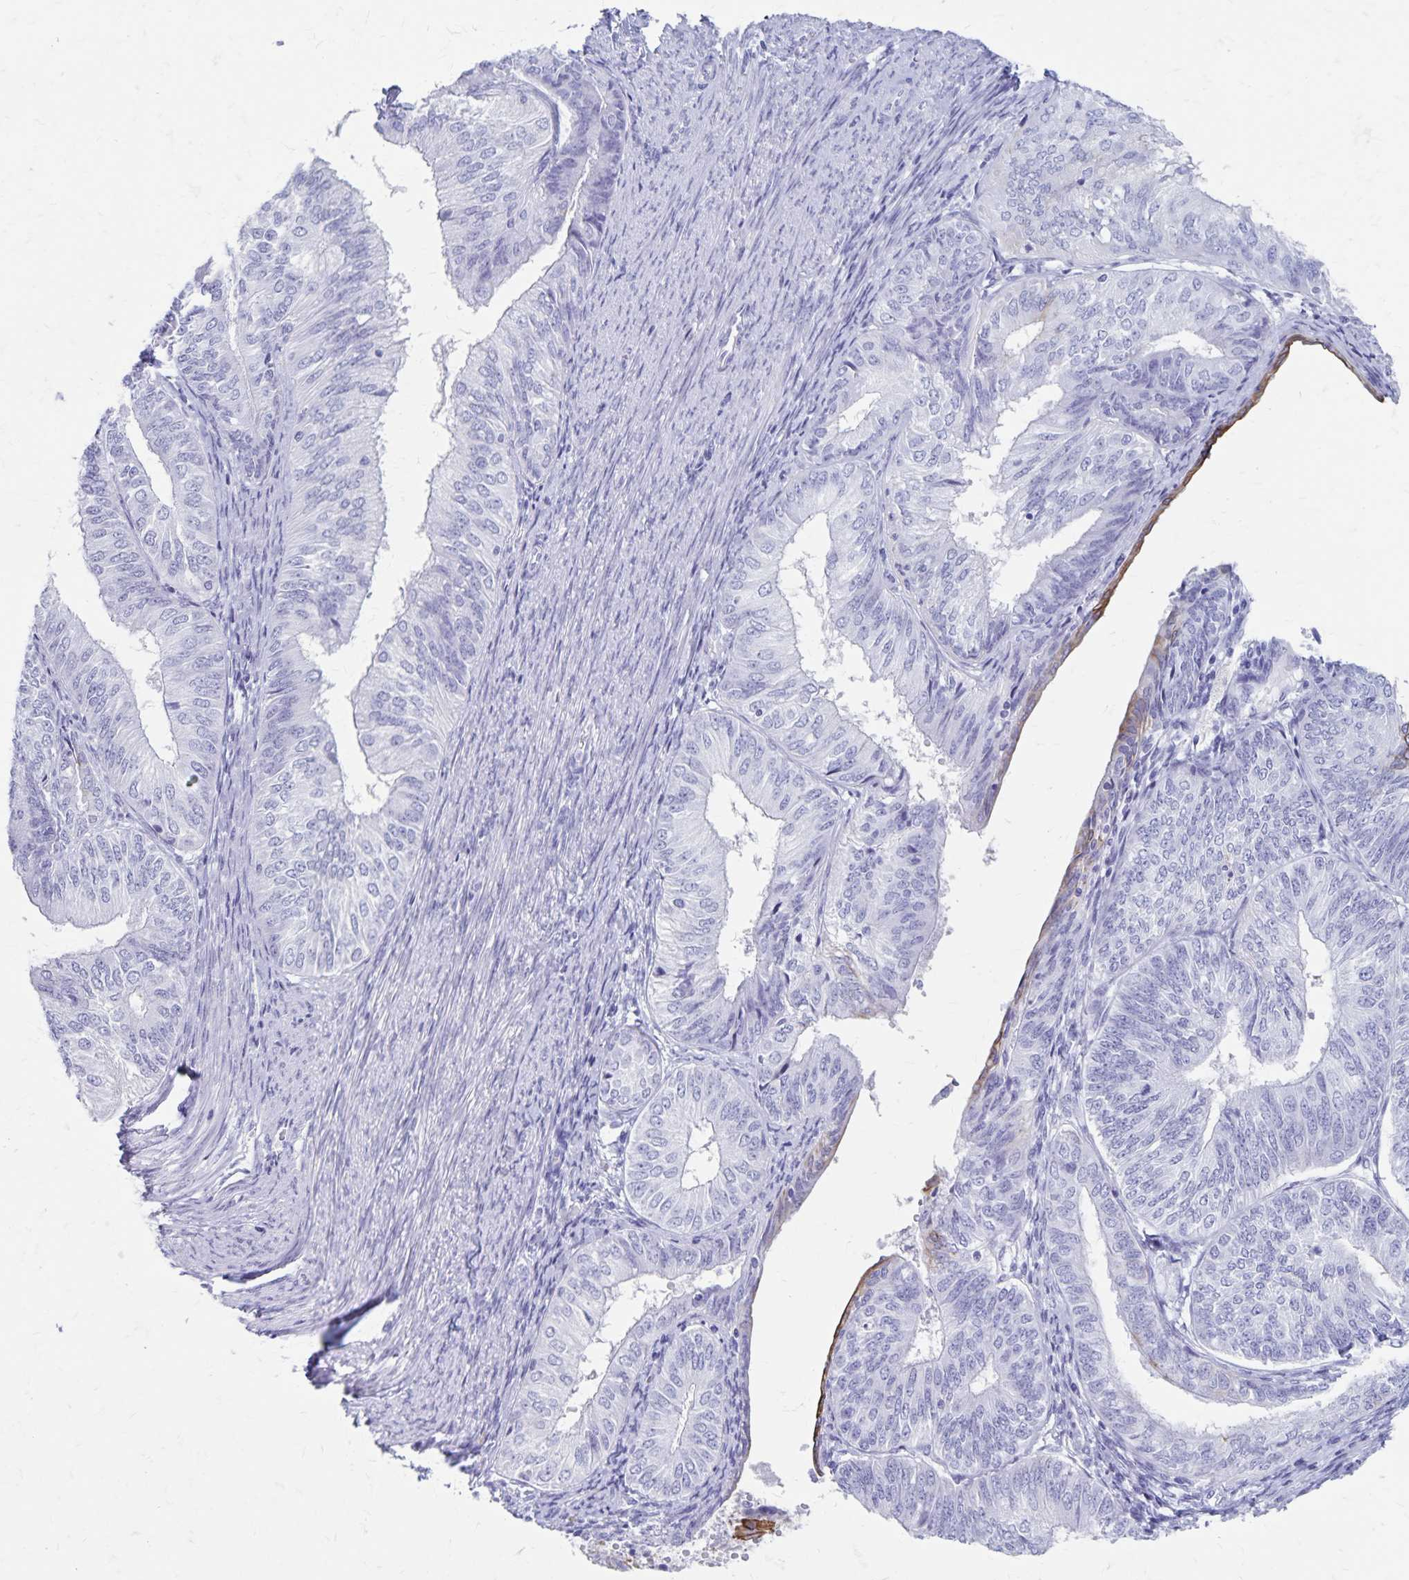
{"staining": {"intensity": "negative", "quantity": "none", "location": "none"}, "tissue": "endometrial cancer", "cell_type": "Tumor cells", "image_type": "cancer", "snomed": [{"axis": "morphology", "description": "Adenocarcinoma, NOS"}, {"axis": "topography", "description": "Endometrium"}], "caption": "A photomicrograph of human endometrial cancer is negative for staining in tumor cells.", "gene": "GPBAR1", "patient": {"sex": "female", "age": 58}}